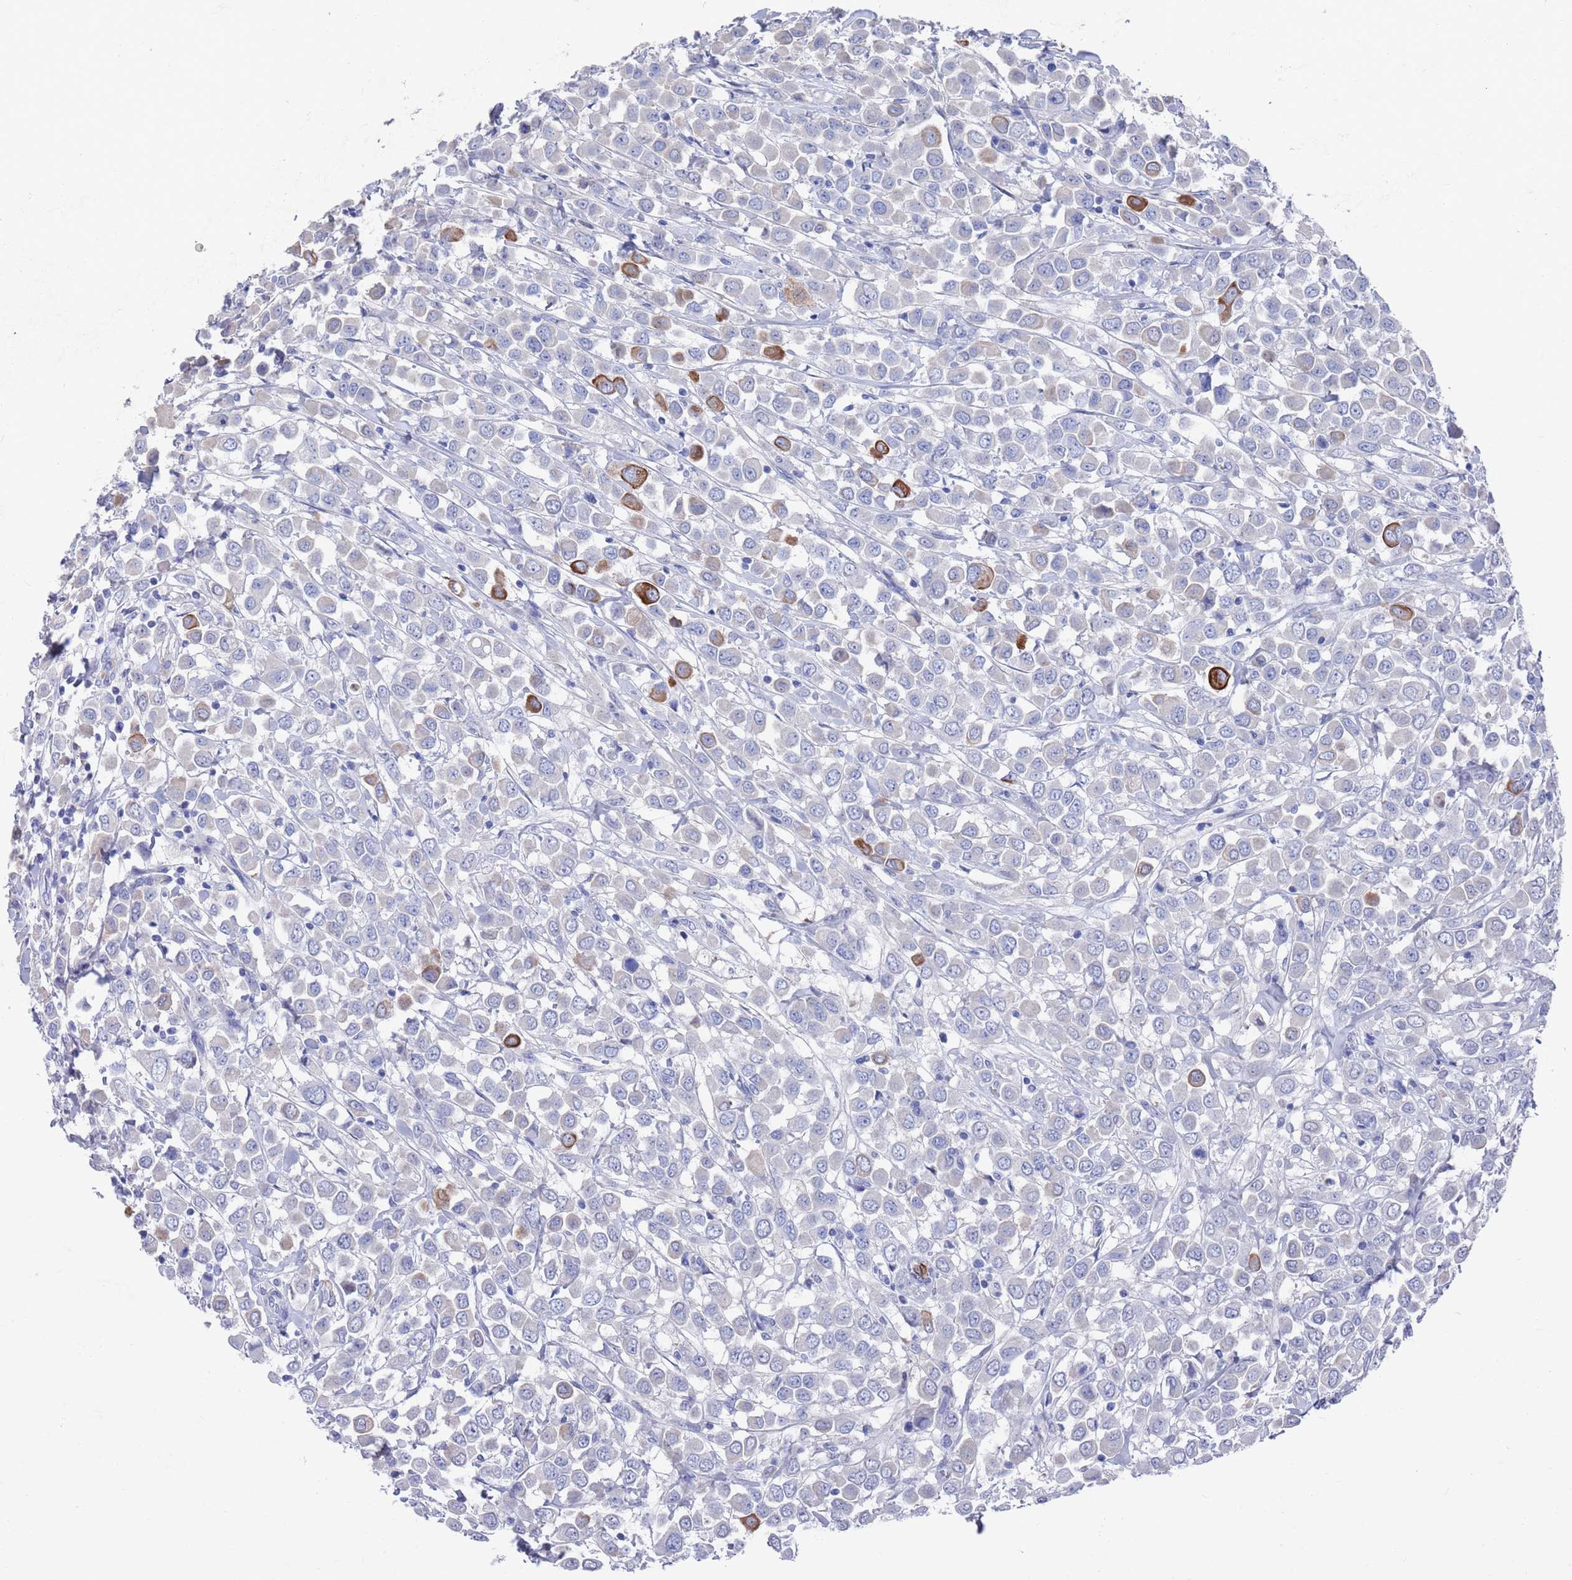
{"staining": {"intensity": "strong", "quantity": "<25%", "location": "cytoplasmic/membranous"}, "tissue": "breast cancer", "cell_type": "Tumor cells", "image_type": "cancer", "snomed": [{"axis": "morphology", "description": "Duct carcinoma"}, {"axis": "topography", "description": "Breast"}], "caption": "The photomicrograph exhibits immunohistochemical staining of infiltrating ductal carcinoma (breast). There is strong cytoplasmic/membranous expression is present in about <25% of tumor cells.", "gene": "MTMR2", "patient": {"sex": "female", "age": 61}}